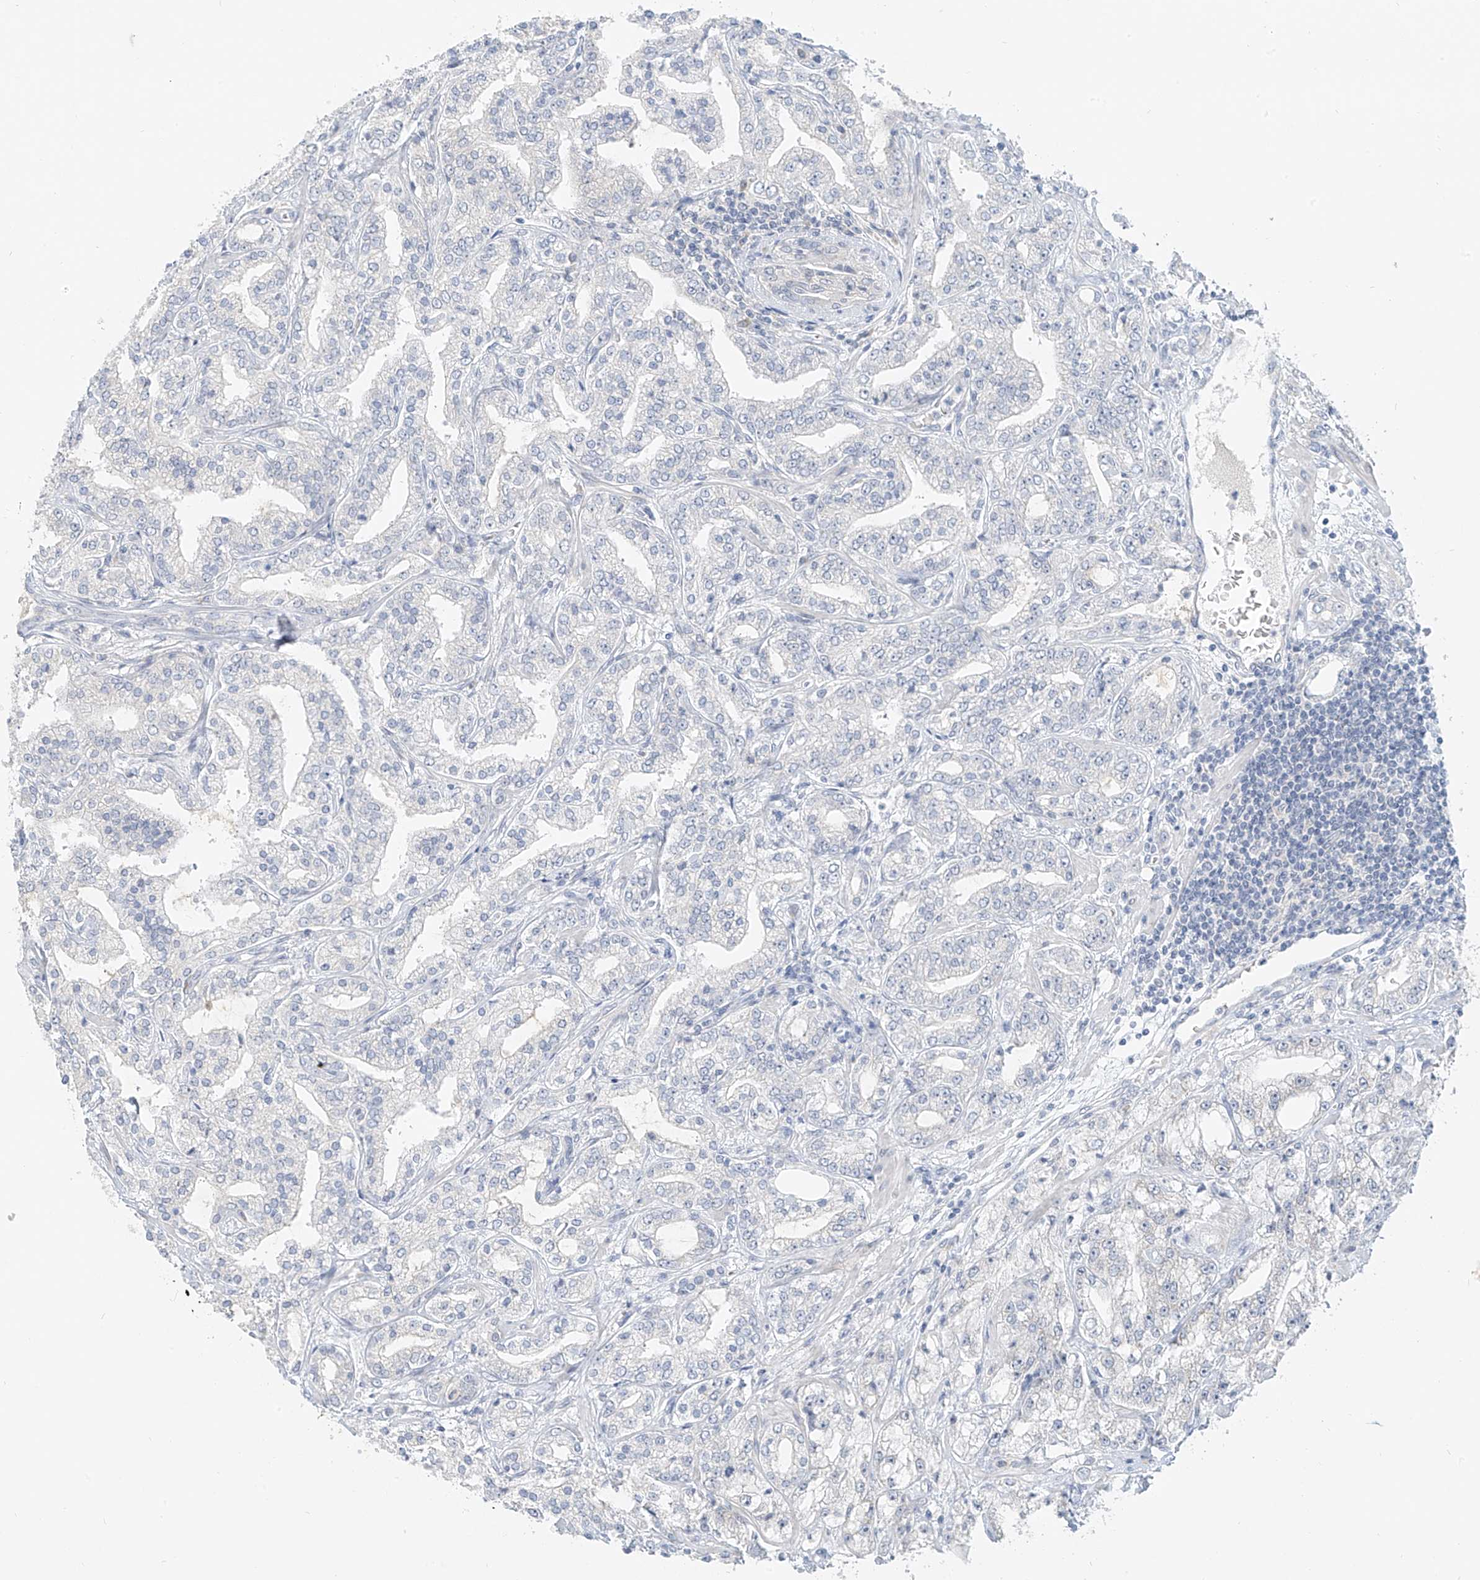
{"staining": {"intensity": "negative", "quantity": "none", "location": "none"}, "tissue": "prostate cancer", "cell_type": "Tumor cells", "image_type": "cancer", "snomed": [{"axis": "morphology", "description": "Adenocarcinoma, High grade"}, {"axis": "topography", "description": "Prostate"}], "caption": "This is a micrograph of IHC staining of prostate cancer (high-grade adenocarcinoma), which shows no positivity in tumor cells.", "gene": "C2orf42", "patient": {"sex": "male", "age": 64}}